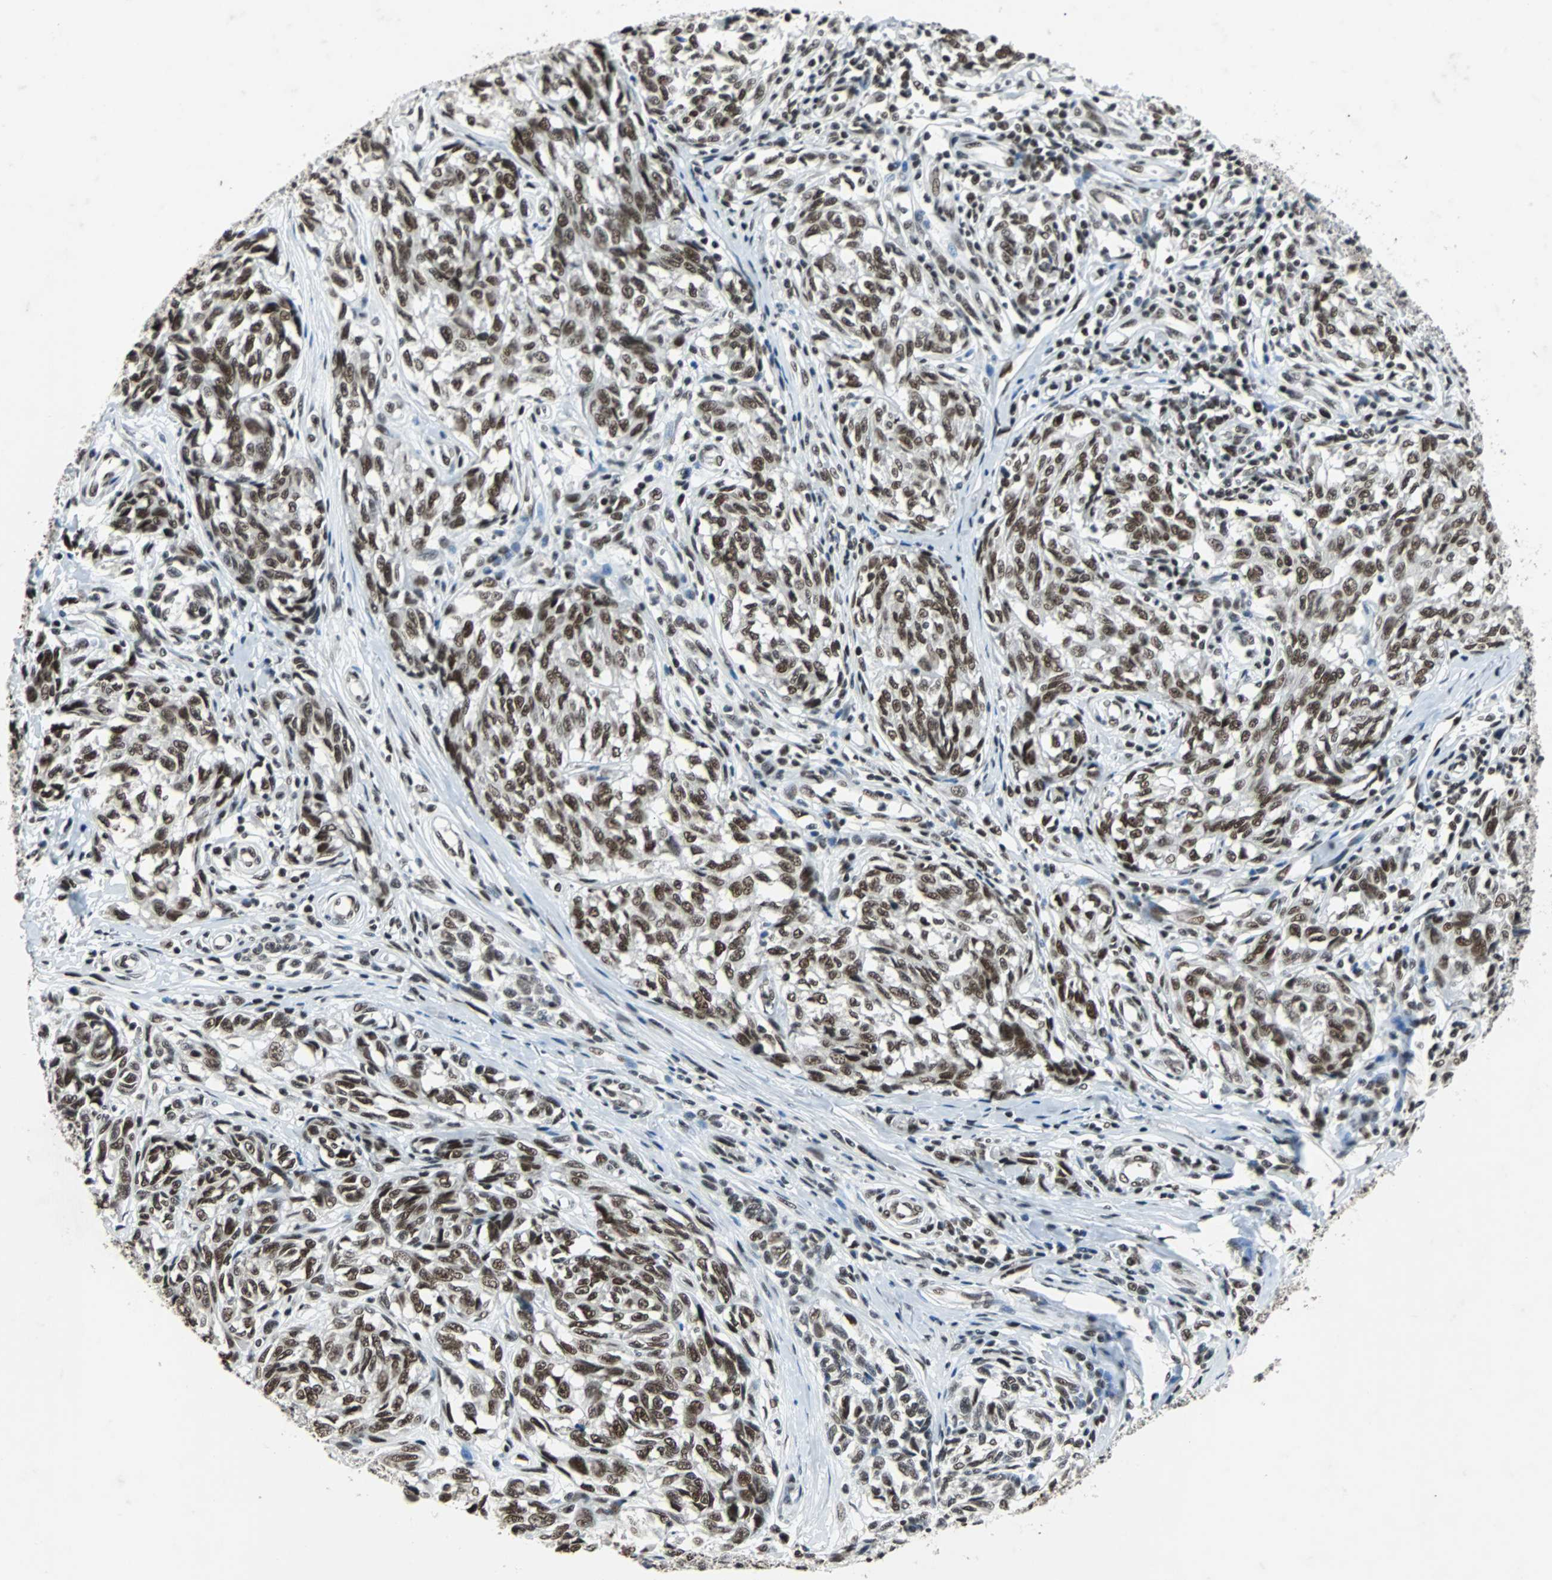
{"staining": {"intensity": "strong", "quantity": ">75%", "location": "nuclear"}, "tissue": "melanoma", "cell_type": "Tumor cells", "image_type": "cancer", "snomed": [{"axis": "morphology", "description": "Malignant melanoma, NOS"}, {"axis": "topography", "description": "Skin"}], "caption": "Human melanoma stained with a brown dye shows strong nuclear positive positivity in about >75% of tumor cells.", "gene": "GATAD2A", "patient": {"sex": "female", "age": 64}}